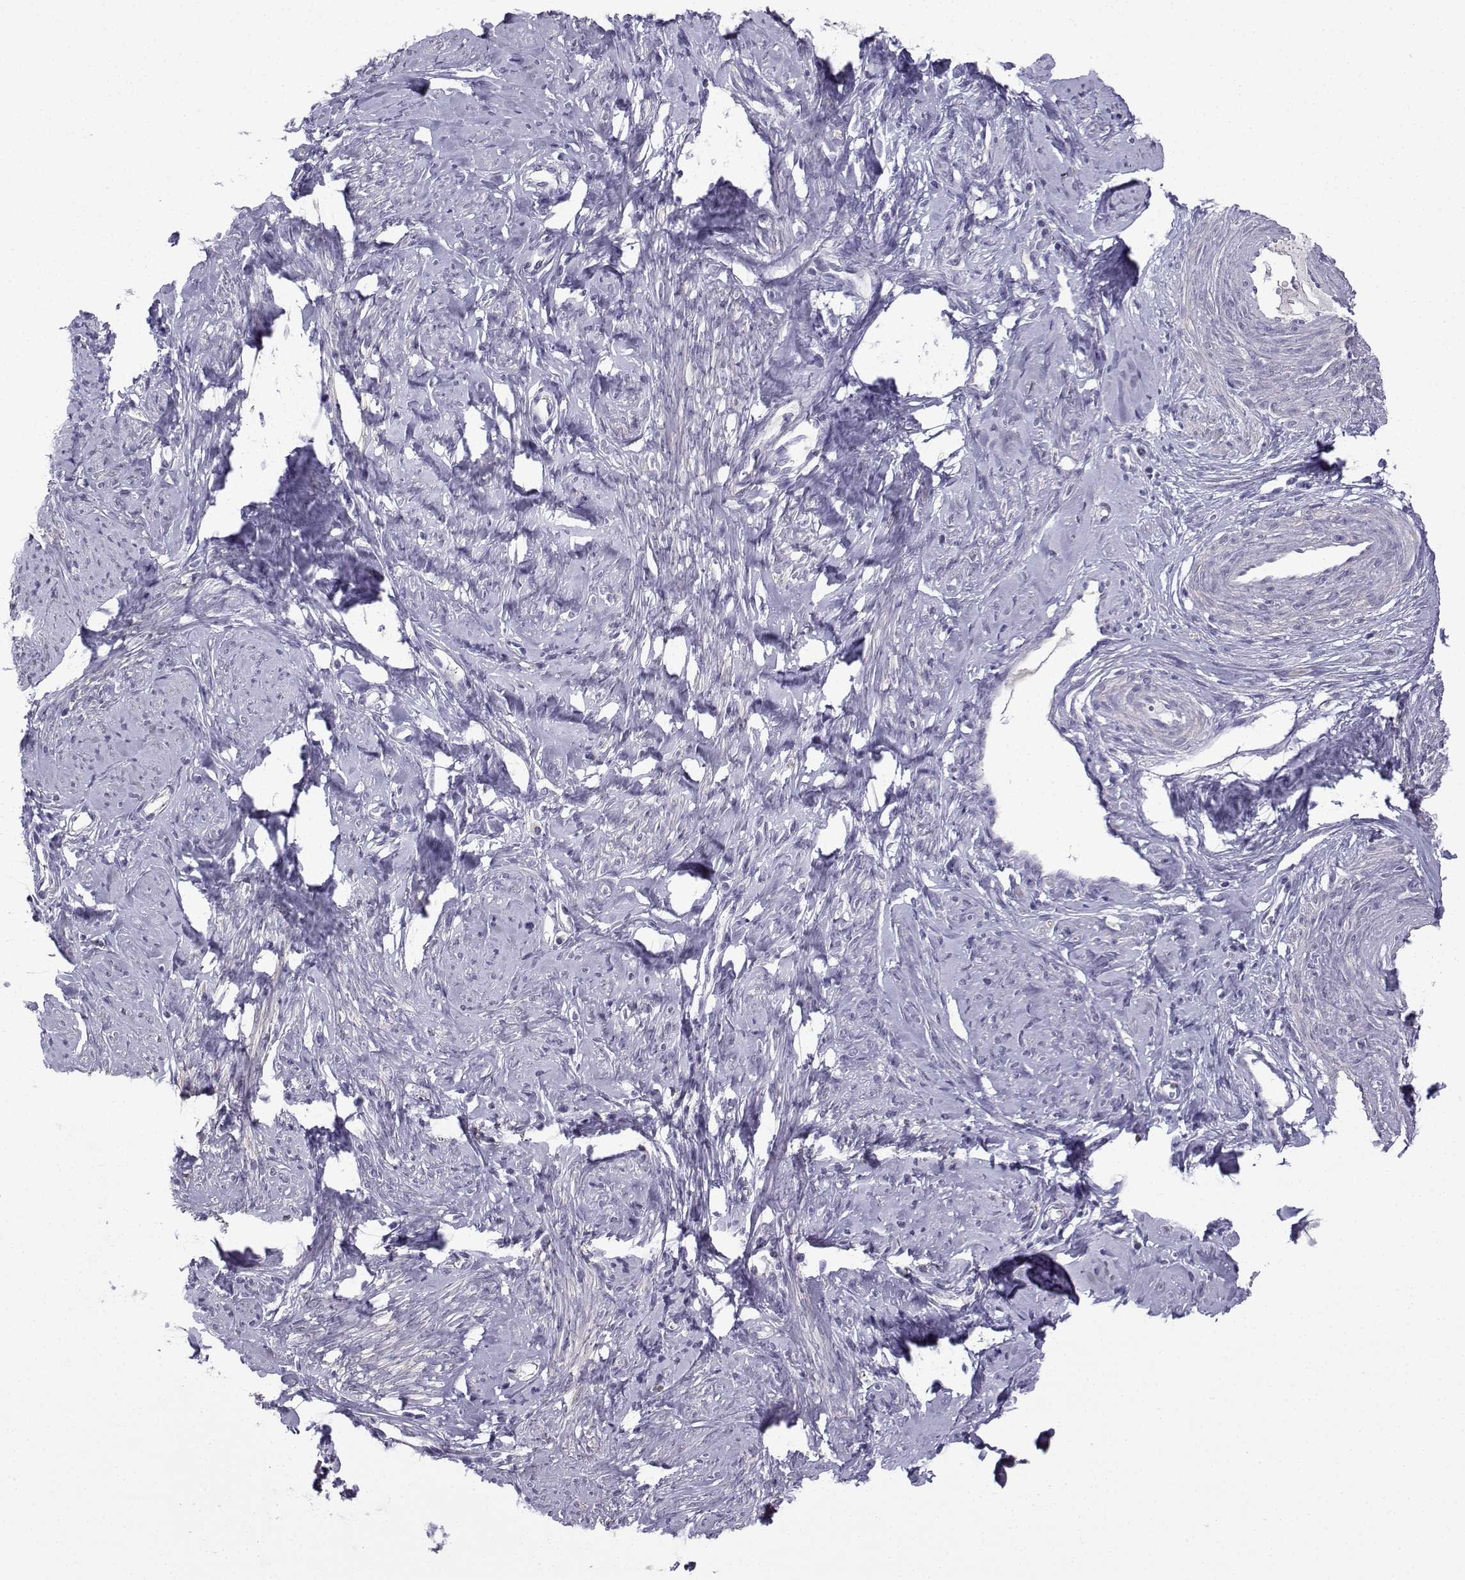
{"staining": {"intensity": "negative", "quantity": "none", "location": "none"}, "tissue": "smooth muscle", "cell_type": "Smooth muscle cells", "image_type": "normal", "snomed": [{"axis": "morphology", "description": "Normal tissue, NOS"}, {"axis": "topography", "description": "Smooth muscle"}], "caption": "Immunohistochemistry (IHC) histopathology image of normal smooth muscle: smooth muscle stained with DAB shows no significant protein staining in smooth muscle cells.", "gene": "SPACA7", "patient": {"sex": "female", "age": 48}}